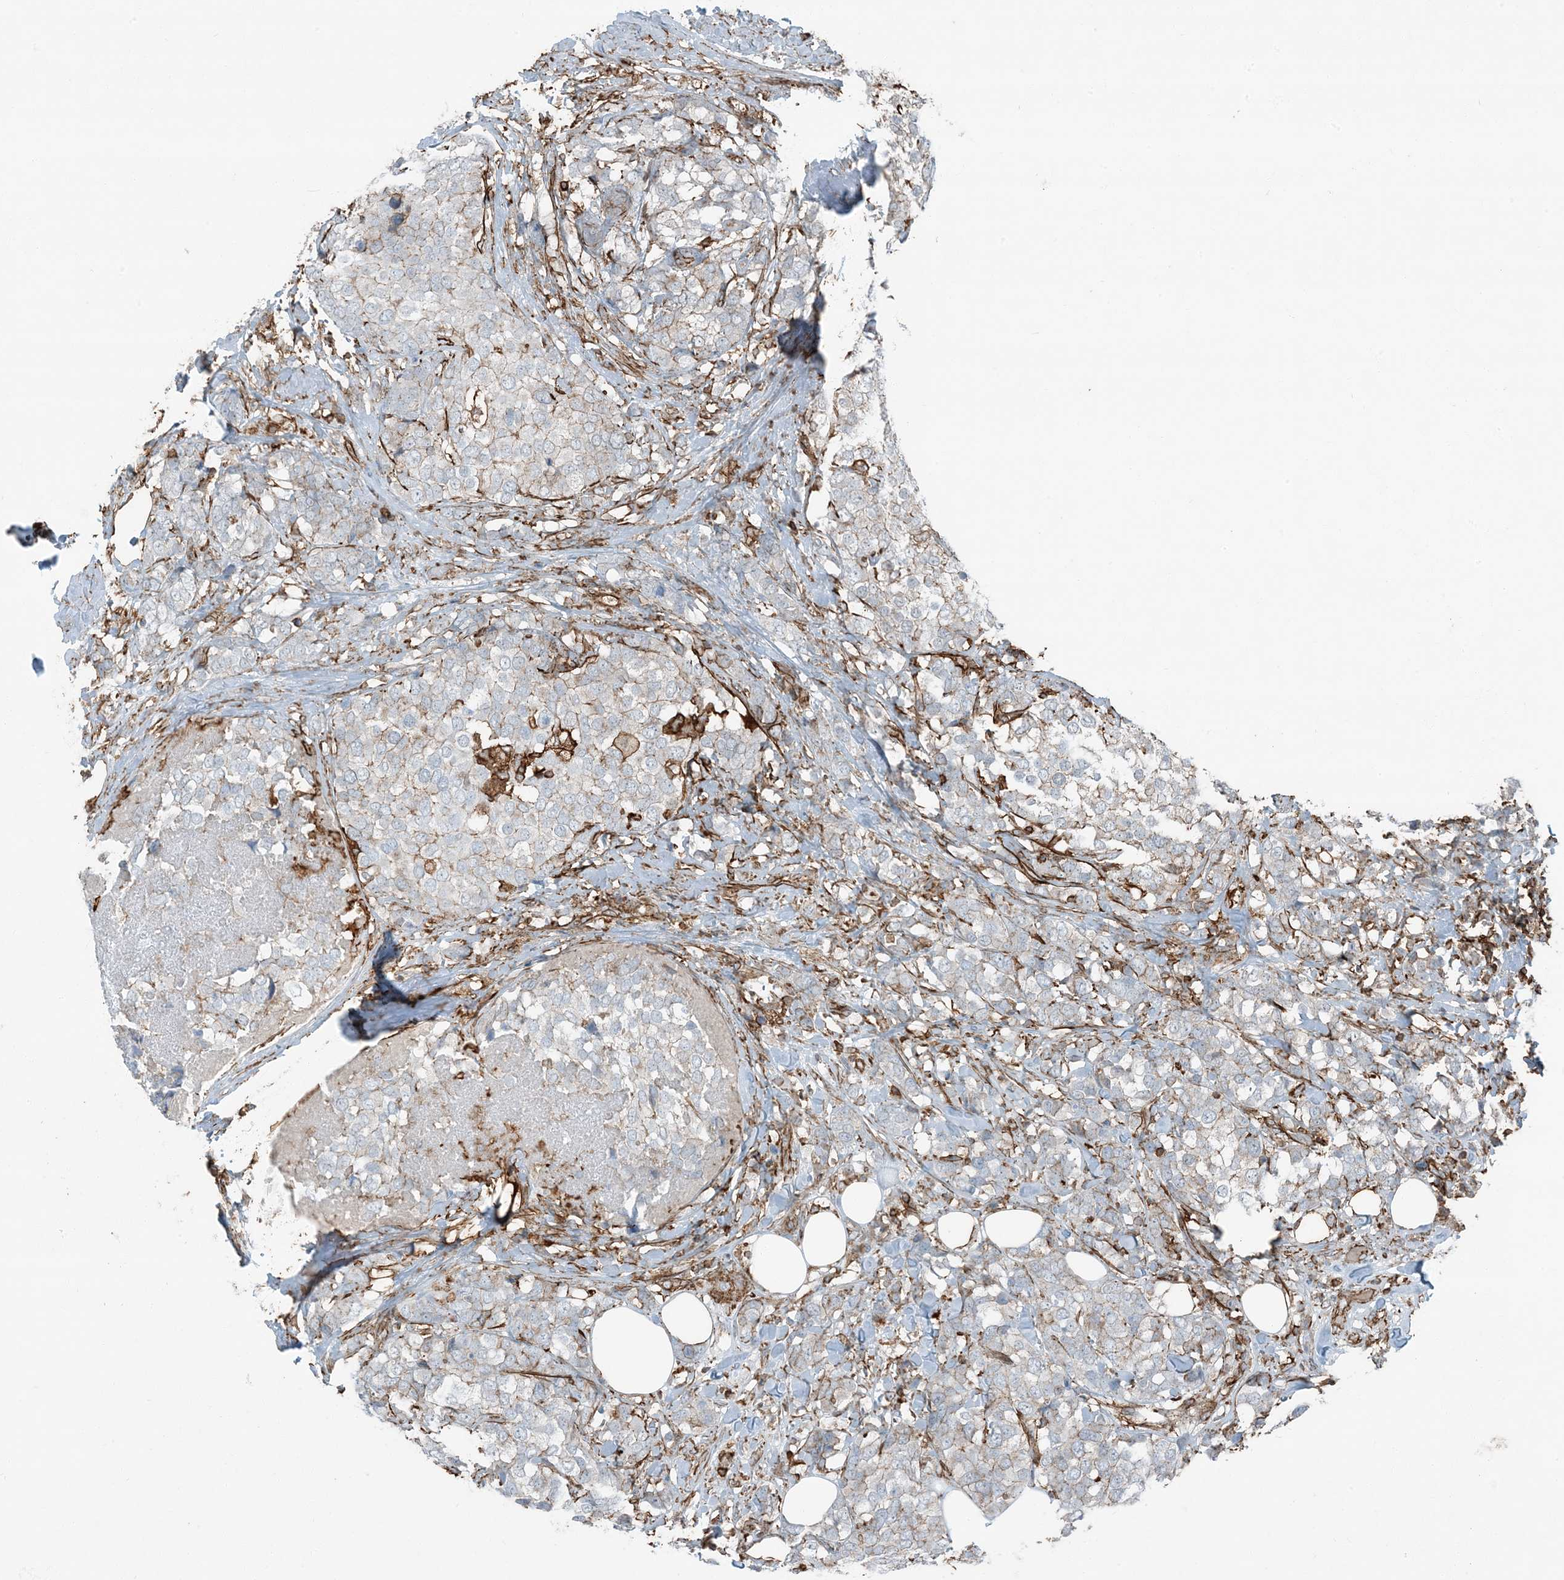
{"staining": {"intensity": "negative", "quantity": "none", "location": "none"}, "tissue": "breast cancer", "cell_type": "Tumor cells", "image_type": "cancer", "snomed": [{"axis": "morphology", "description": "Lobular carcinoma"}, {"axis": "topography", "description": "Breast"}], "caption": "Immunohistochemical staining of human breast cancer reveals no significant positivity in tumor cells. The staining was performed using DAB (3,3'-diaminobenzidine) to visualize the protein expression in brown, while the nuclei were stained in blue with hematoxylin (Magnification: 20x).", "gene": "APOBEC3C", "patient": {"sex": "female", "age": 59}}